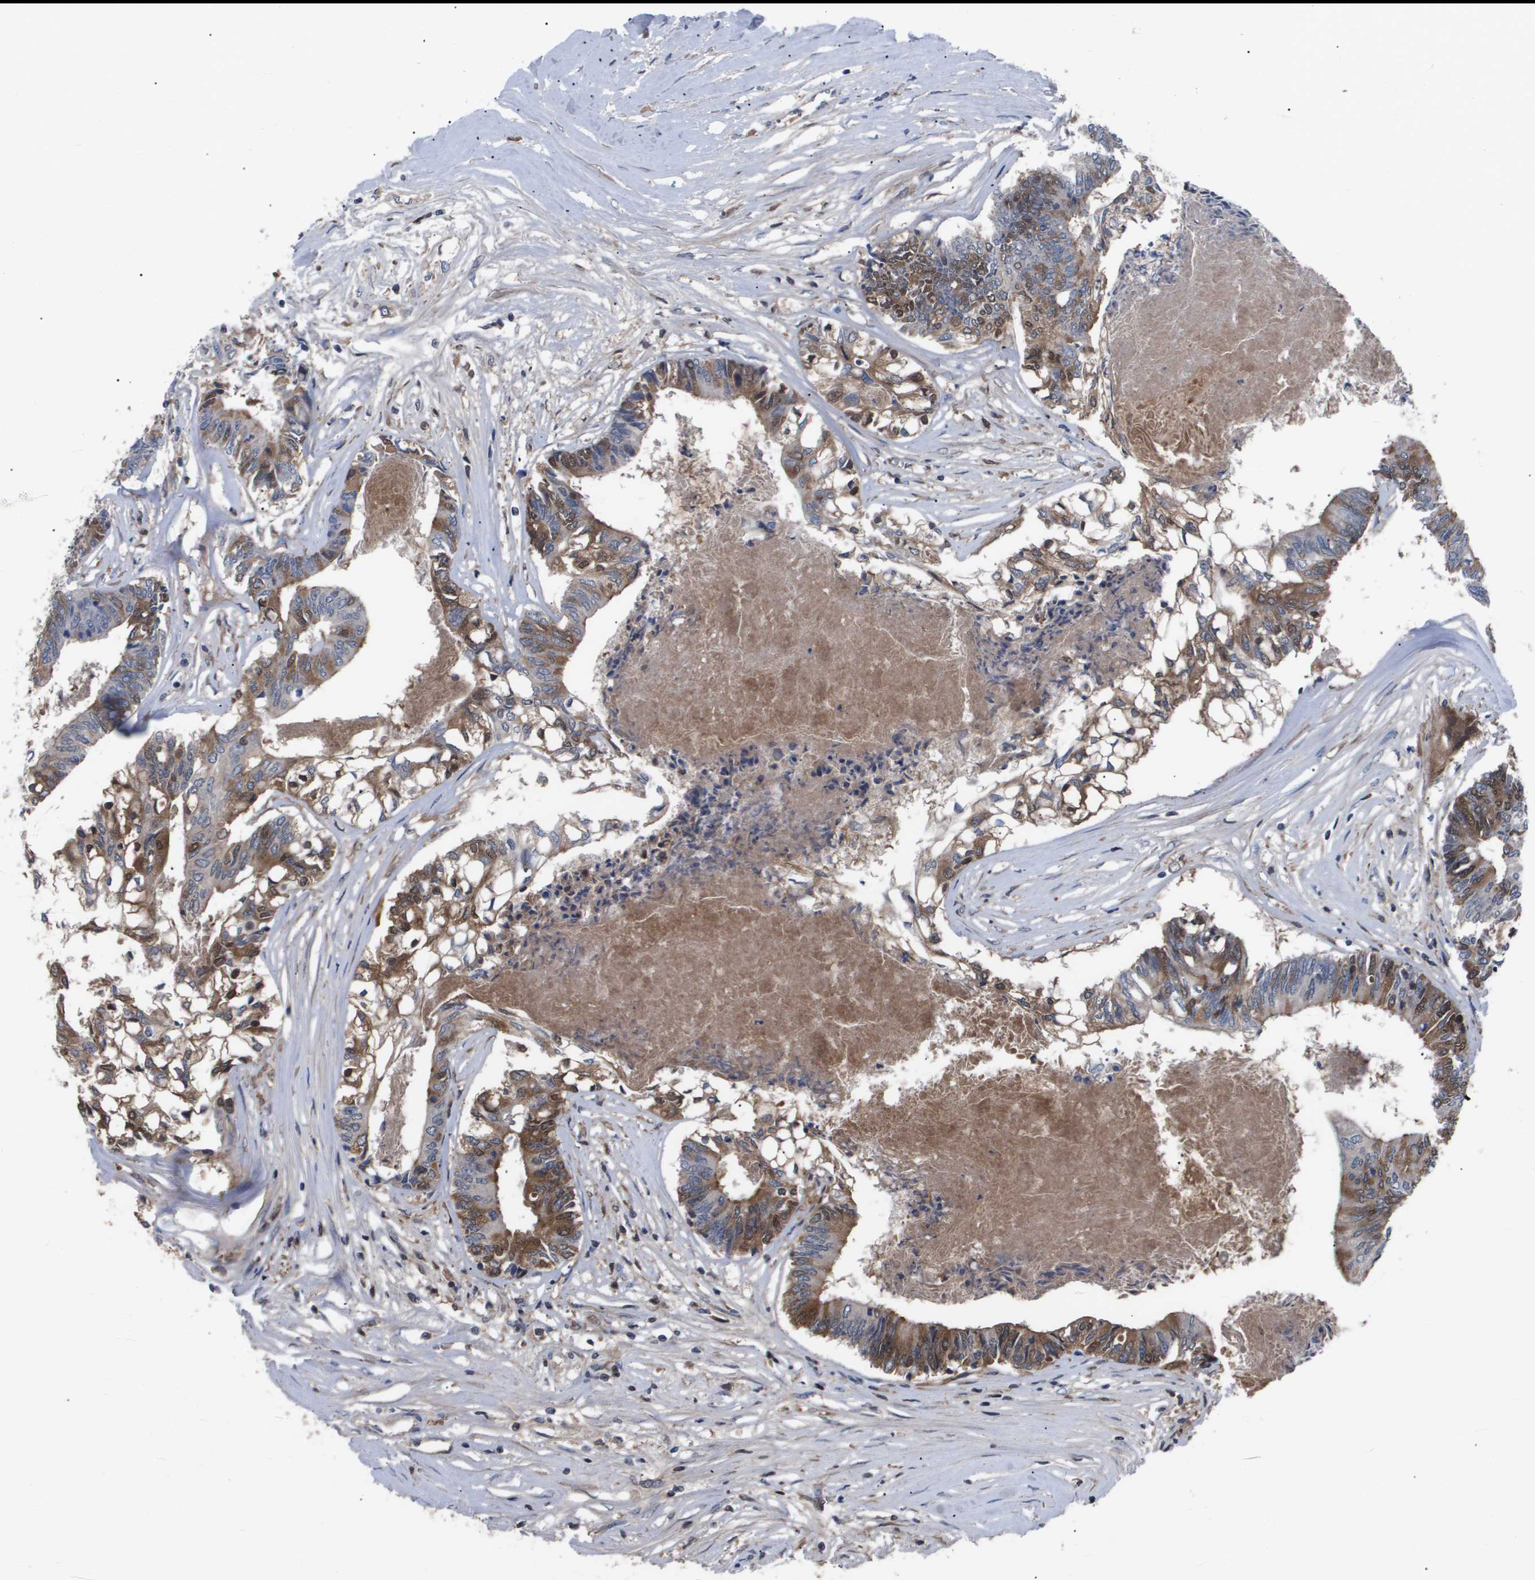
{"staining": {"intensity": "moderate", "quantity": ">75%", "location": "cytoplasmic/membranous"}, "tissue": "colorectal cancer", "cell_type": "Tumor cells", "image_type": "cancer", "snomed": [{"axis": "morphology", "description": "Adenocarcinoma, NOS"}, {"axis": "topography", "description": "Rectum"}], "caption": "A high-resolution image shows immunohistochemistry staining of colorectal cancer (adenocarcinoma), which displays moderate cytoplasmic/membranous expression in approximately >75% of tumor cells.", "gene": "SERPINA6", "patient": {"sex": "male", "age": 63}}